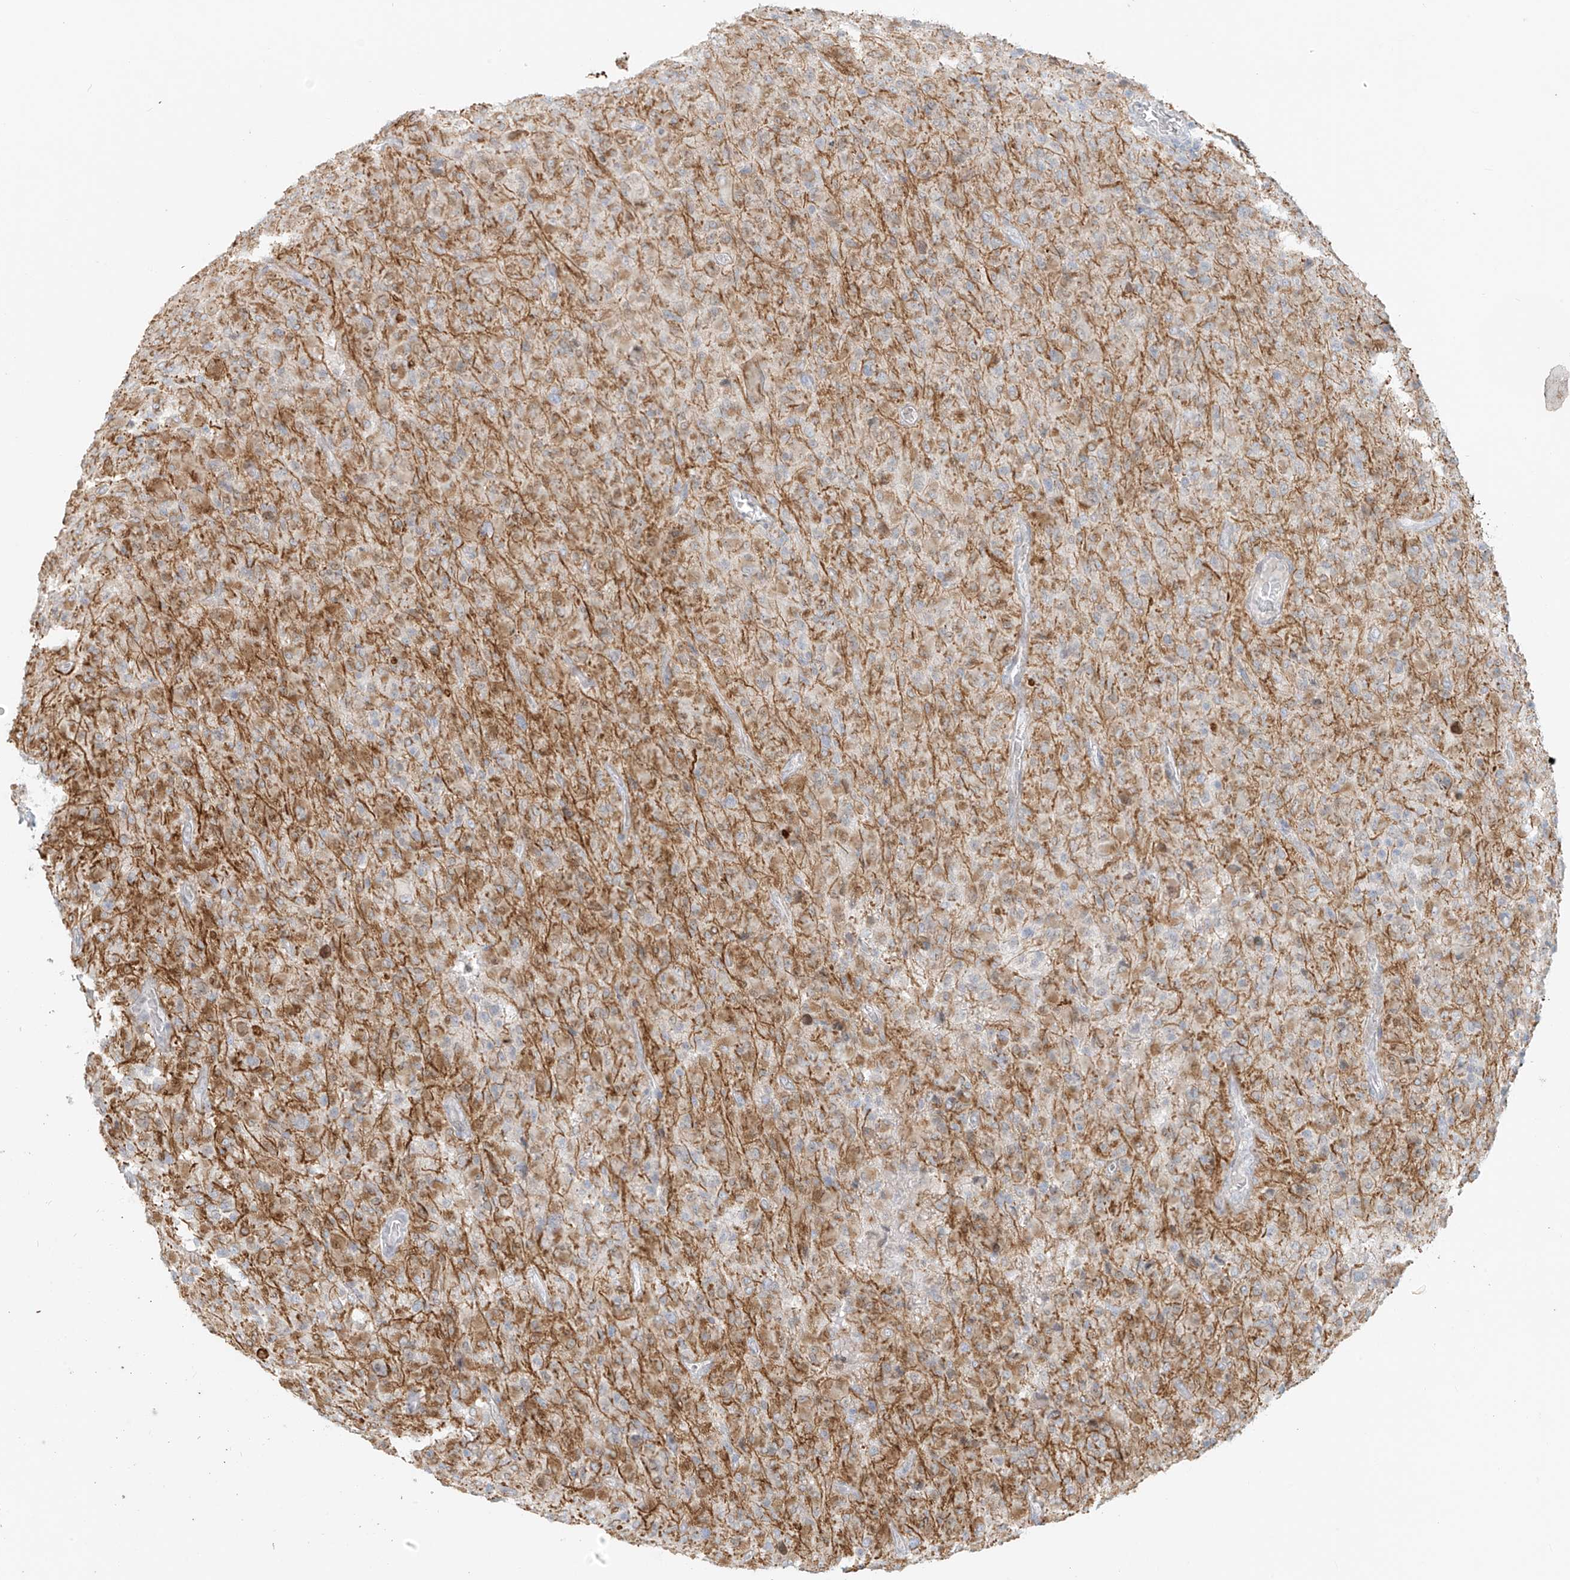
{"staining": {"intensity": "weak", "quantity": "<25%", "location": "cytoplasmic/membranous"}, "tissue": "glioma", "cell_type": "Tumor cells", "image_type": "cancer", "snomed": [{"axis": "morphology", "description": "Glioma, malignant, High grade"}, {"axis": "topography", "description": "Brain"}], "caption": "The image reveals no staining of tumor cells in malignant high-grade glioma.", "gene": "OSBPL7", "patient": {"sex": "female", "age": 57}}